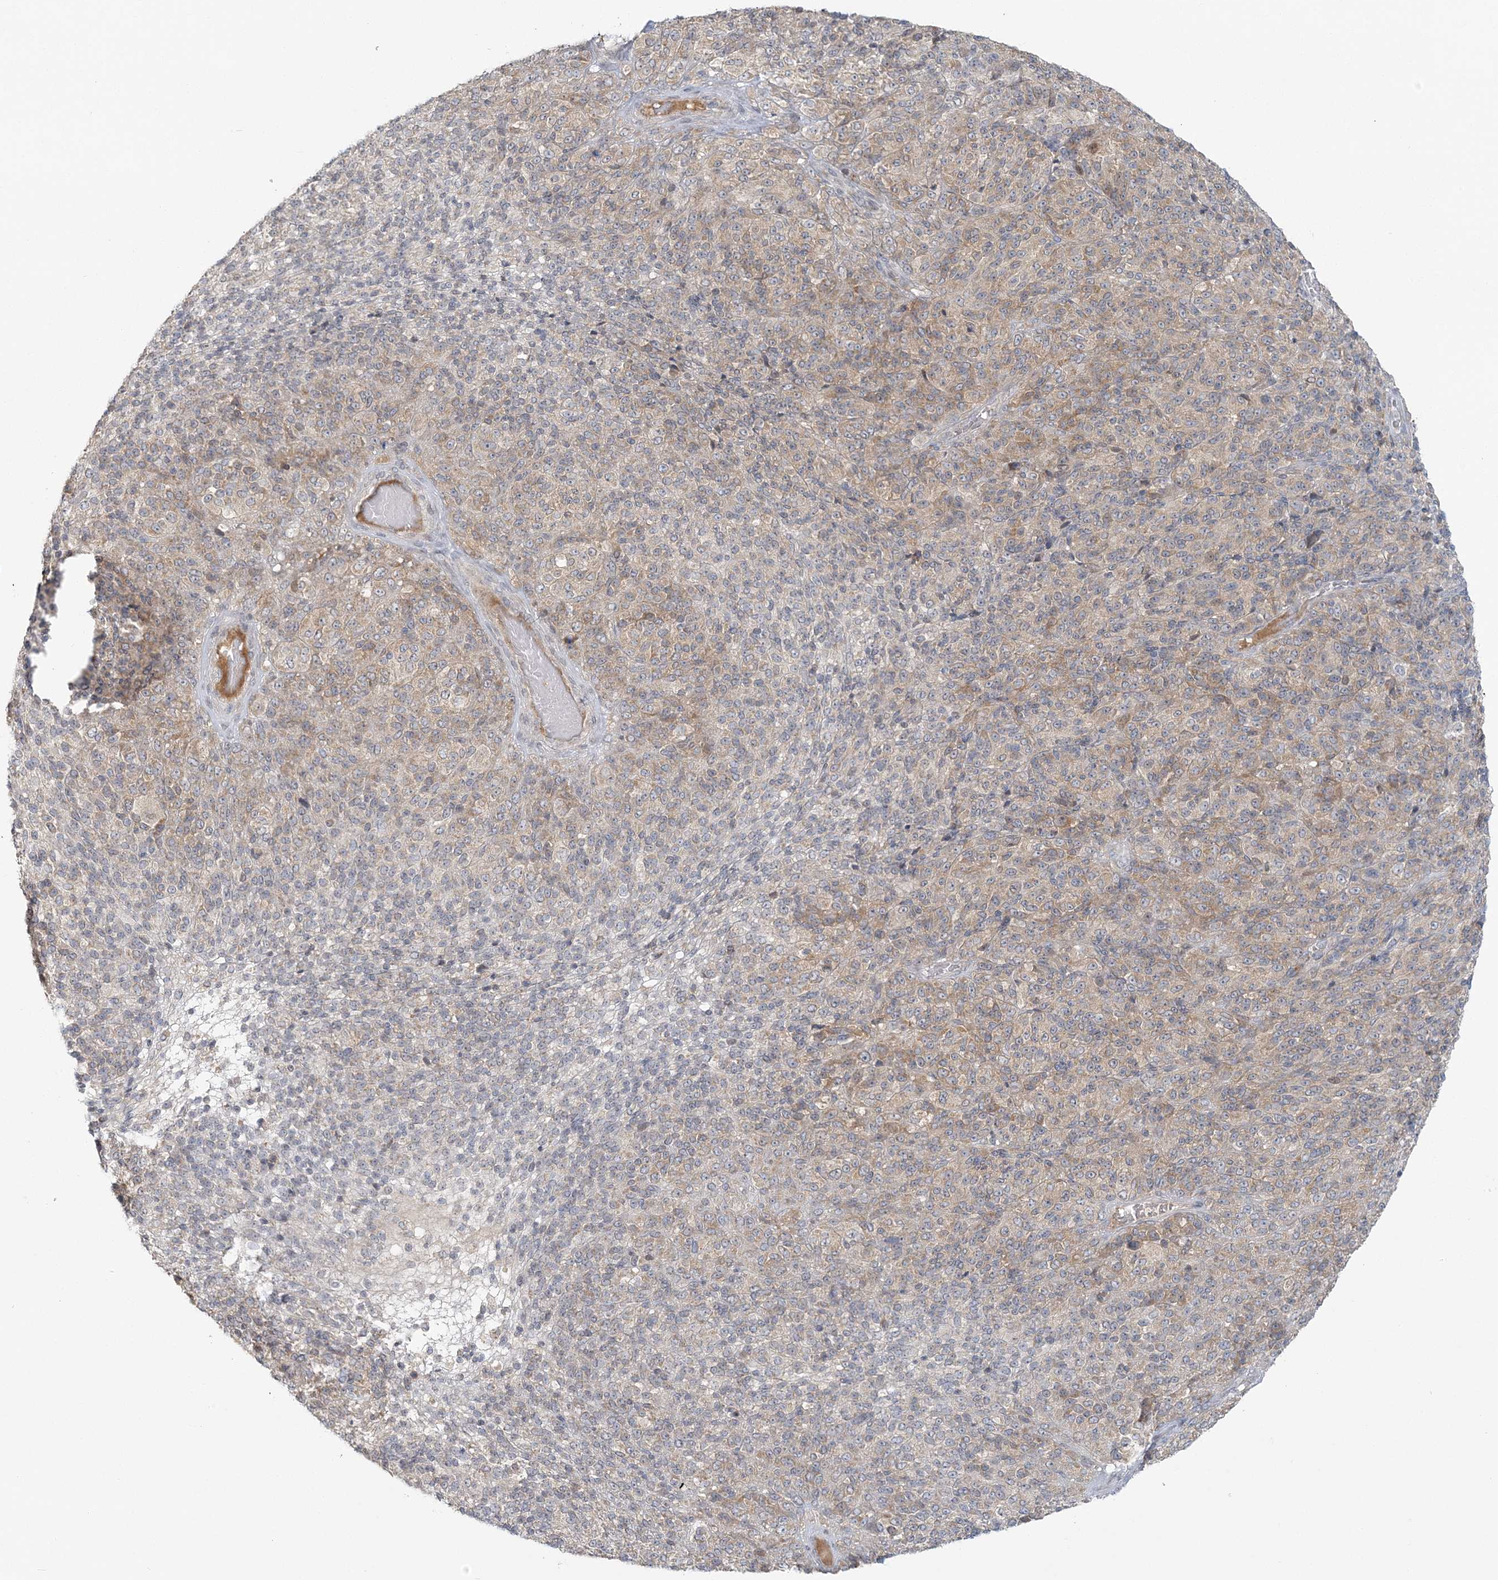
{"staining": {"intensity": "weak", "quantity": "<25%", "location": "cytoplasmic/membranous"}, "tissue": "melanoma", "cell_type": "Tumor cells", "image_type": "cancer", "snomed": [{"axis": "morphology", "description": "Malignant melanoma, Metastatic site"}, {"axis": "topography", "description": "Brain"}], "caption": "Tumor cells are negative for protein expression in human malignant melanoma (metastatic site). (DAB IHC visualized using brightfield microscopy, high magnification).", "gene": "BLTP3A", "patient": {"sex": "female", "age": 56}}